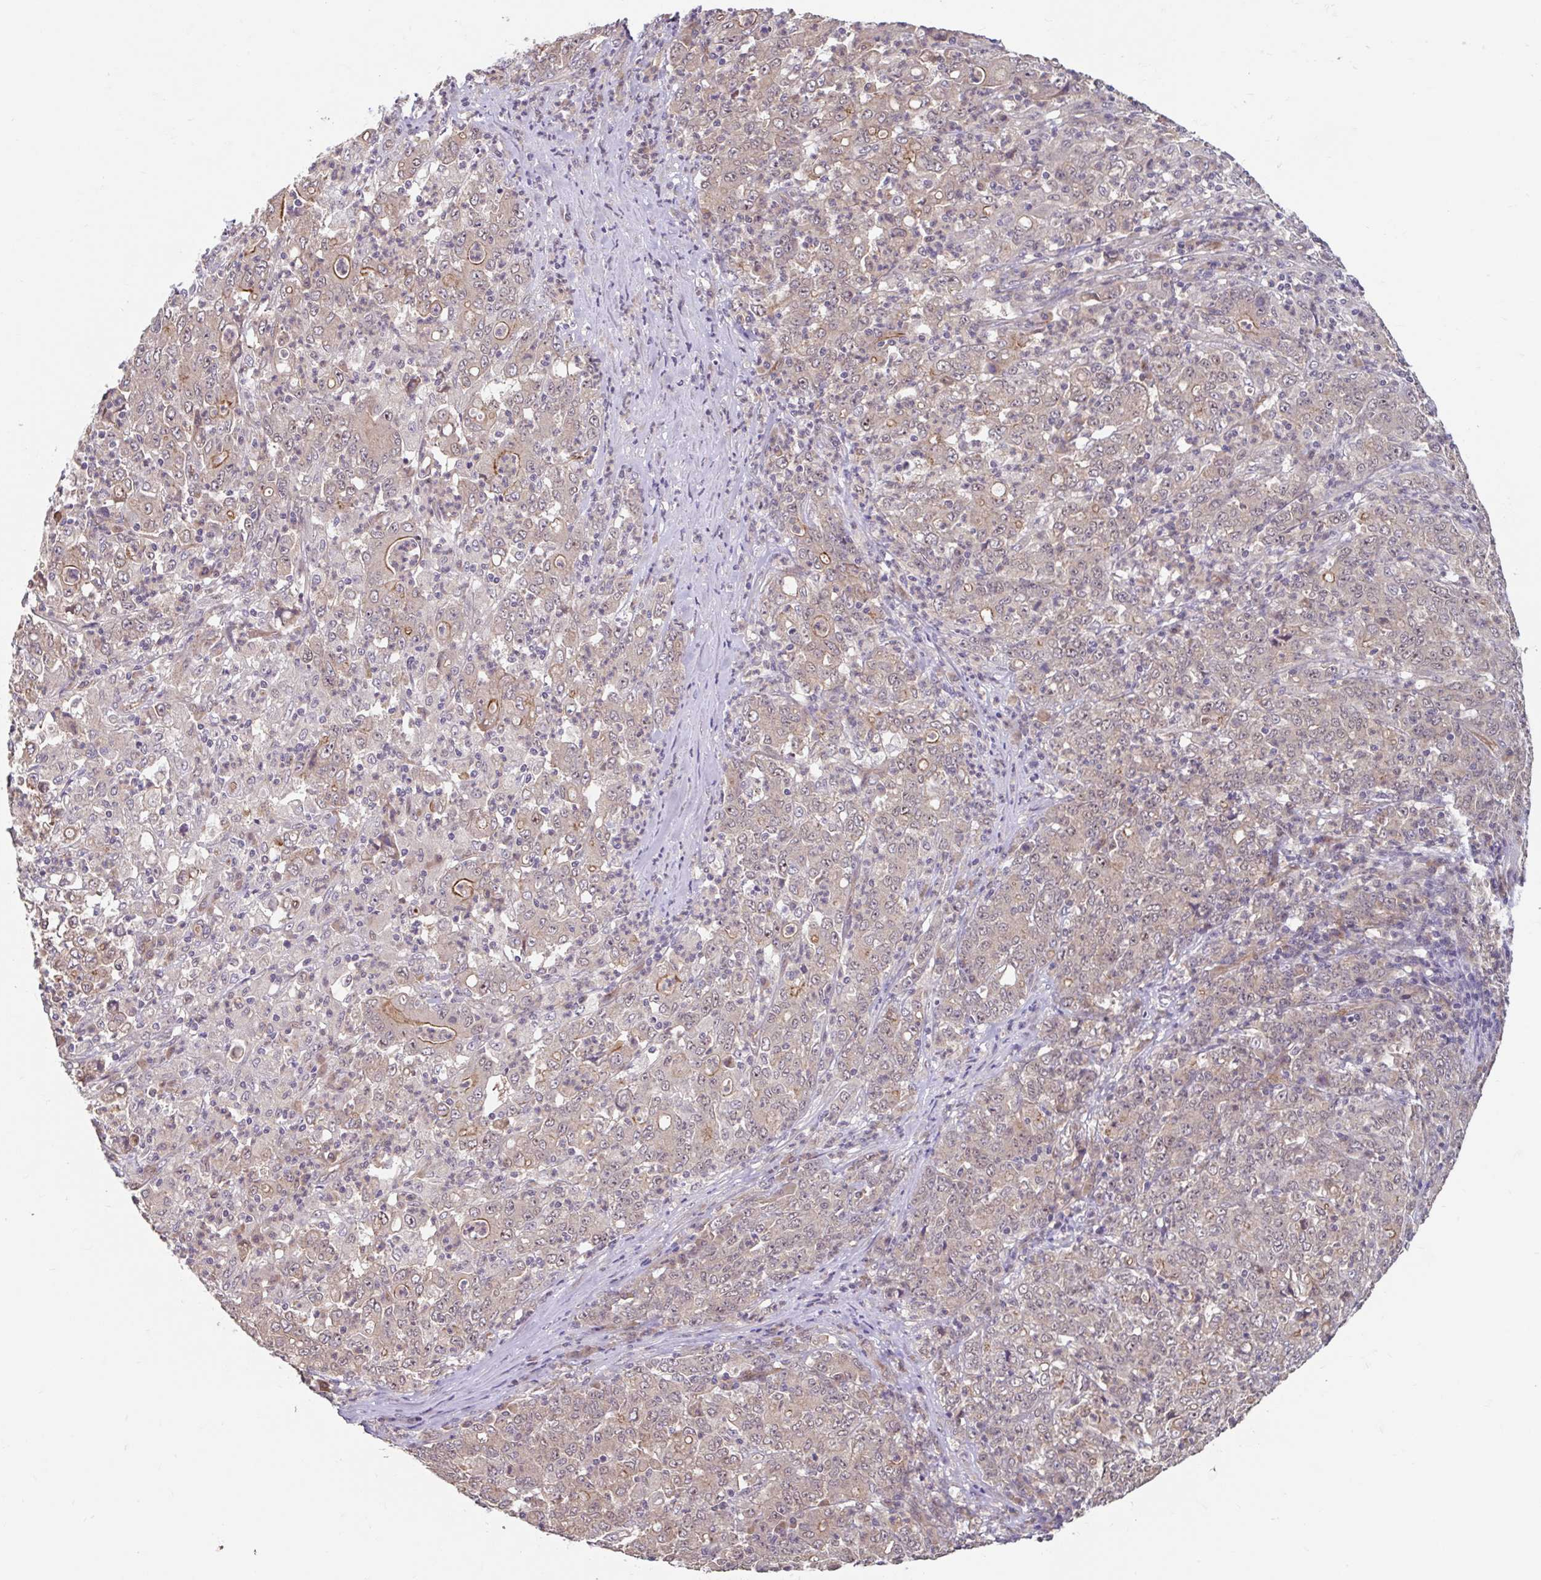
{"staining": {"intensity": "moderate", "quantity": "<25%", "location": "cytoplasmic/membranous"}, "tissue": "stomach cancer", "cell_type": "Tumor cells", "image_type": "cancer", "snomed": [{"axis": "morphology", "description": "Adenocarcinoma, NOS"}, {"axis": "topography", "description": "Stomach, lower"}], "caption": "IHC of adenocarcinoma (stomach) displays low levels of moderate cytoplasmic/membranous staining in approximately <25% of tumor cells.", "gene": "STYXL1", "patient": {"sex": "female", "age": 71}}